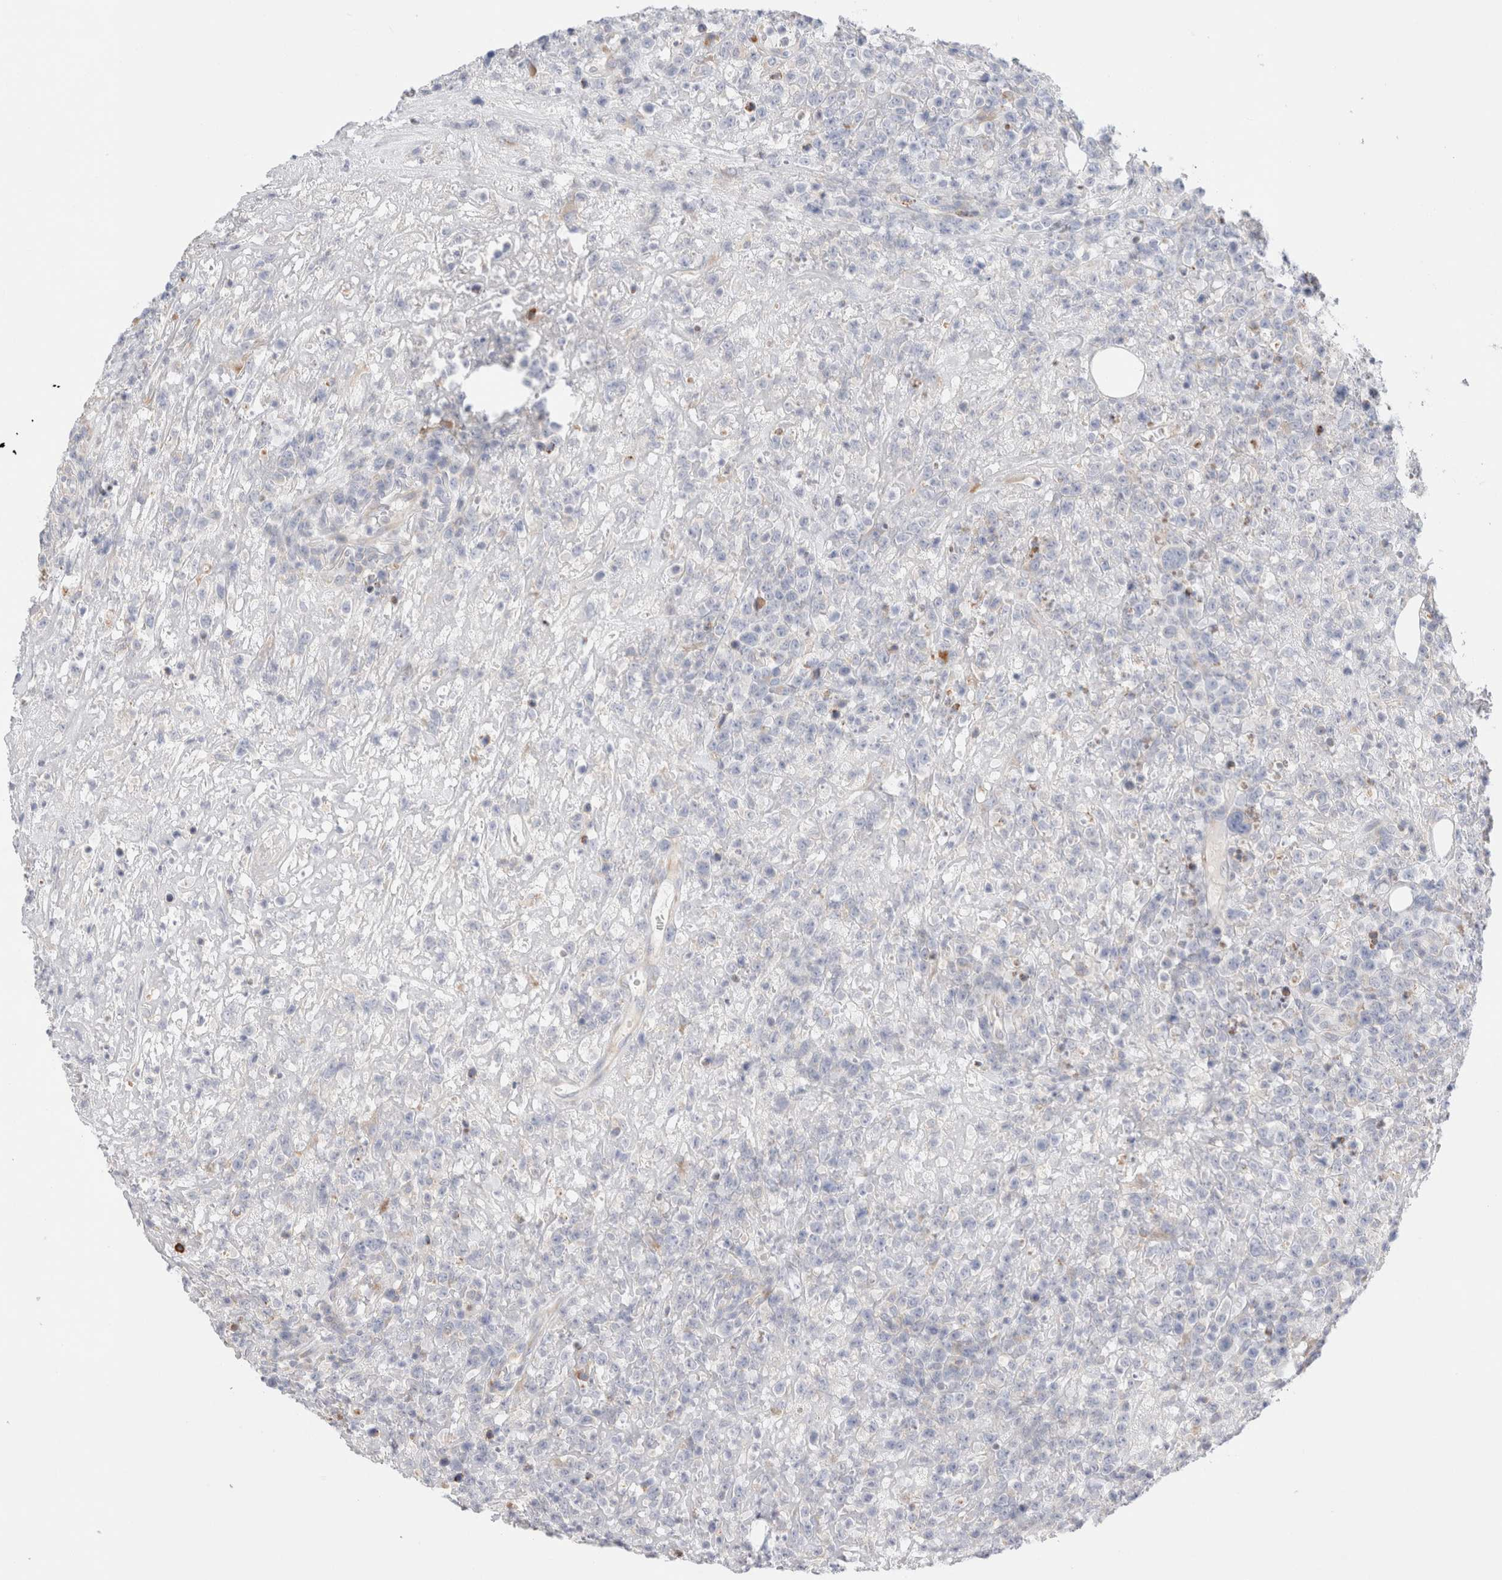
{"staining": {"intensity": "negative", "quantity": "none", "location": "none"}, "tissue": "lymphoma", "cell_type": "Tumor cells", "image_type": "cancer", "snomed": [{"axis": "morphology", "description": "Malignant lymphoma, non-Hodgkin's type, High grade"}, {"axis": "topography", "description": "Colon"}], "caption": "This is a photomicrograph of IHC staining of lymphoma, which shows no staining in tumor cells.", "gene": "CSK", "patient": {"sex": "female", "age": 53}}